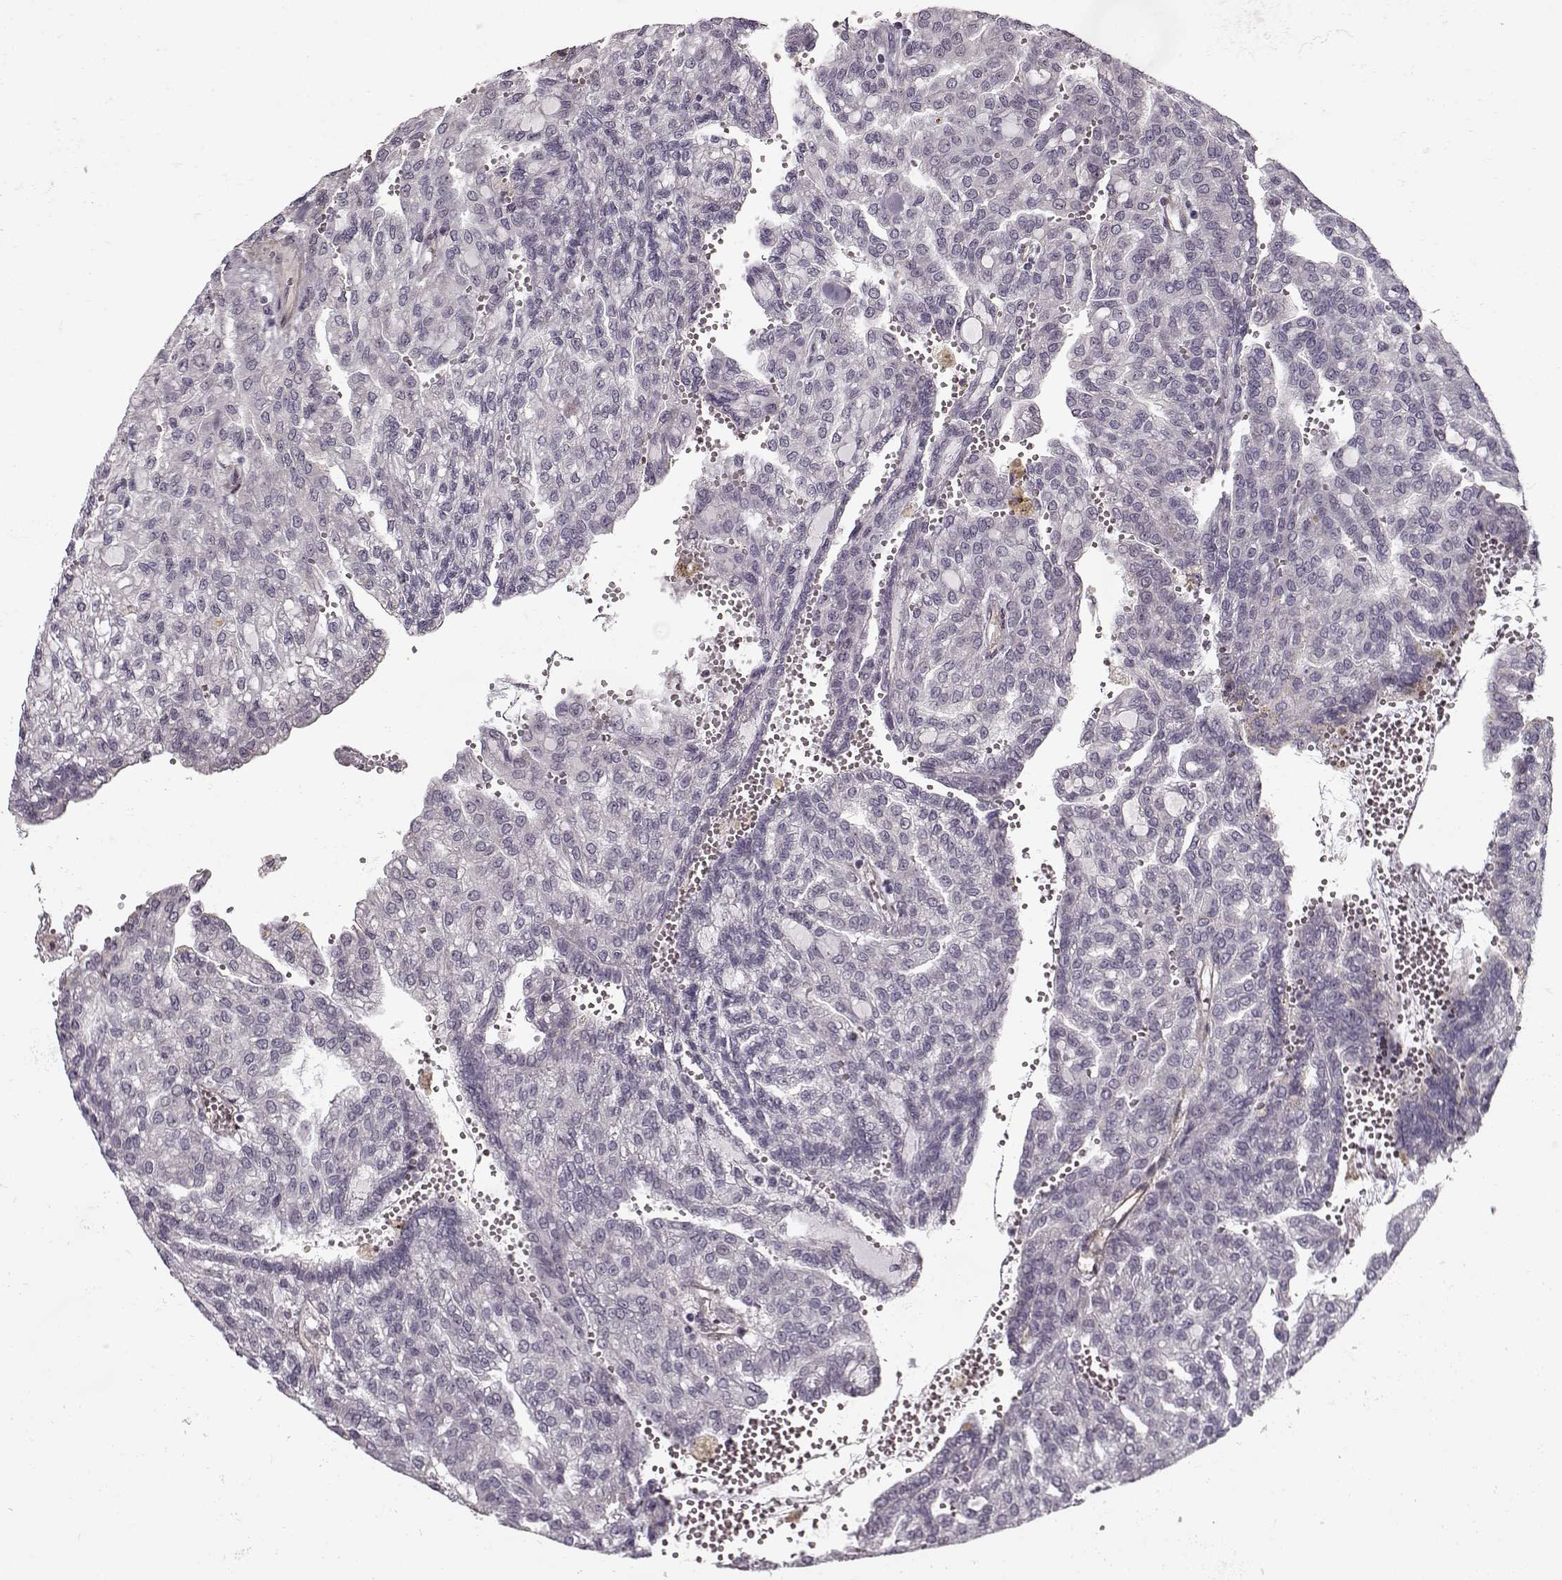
{"staining": {"intensity": "negative", "quantity": "none", "location": "none"}, "tissue": "renal cancer", "cell_type": "Tumor cells", "image_type": "cancer", "snomed": [{"axis": "morphology", "description": "Adenocarcinoma, NOS"}, {"axis": "topography", "description": "Kidney"}], "caption": "Tumor cells show no significant protein staining in renal cancer.", "gene": "LAMB2", "patient": {"sex": "male", "age": 63}}